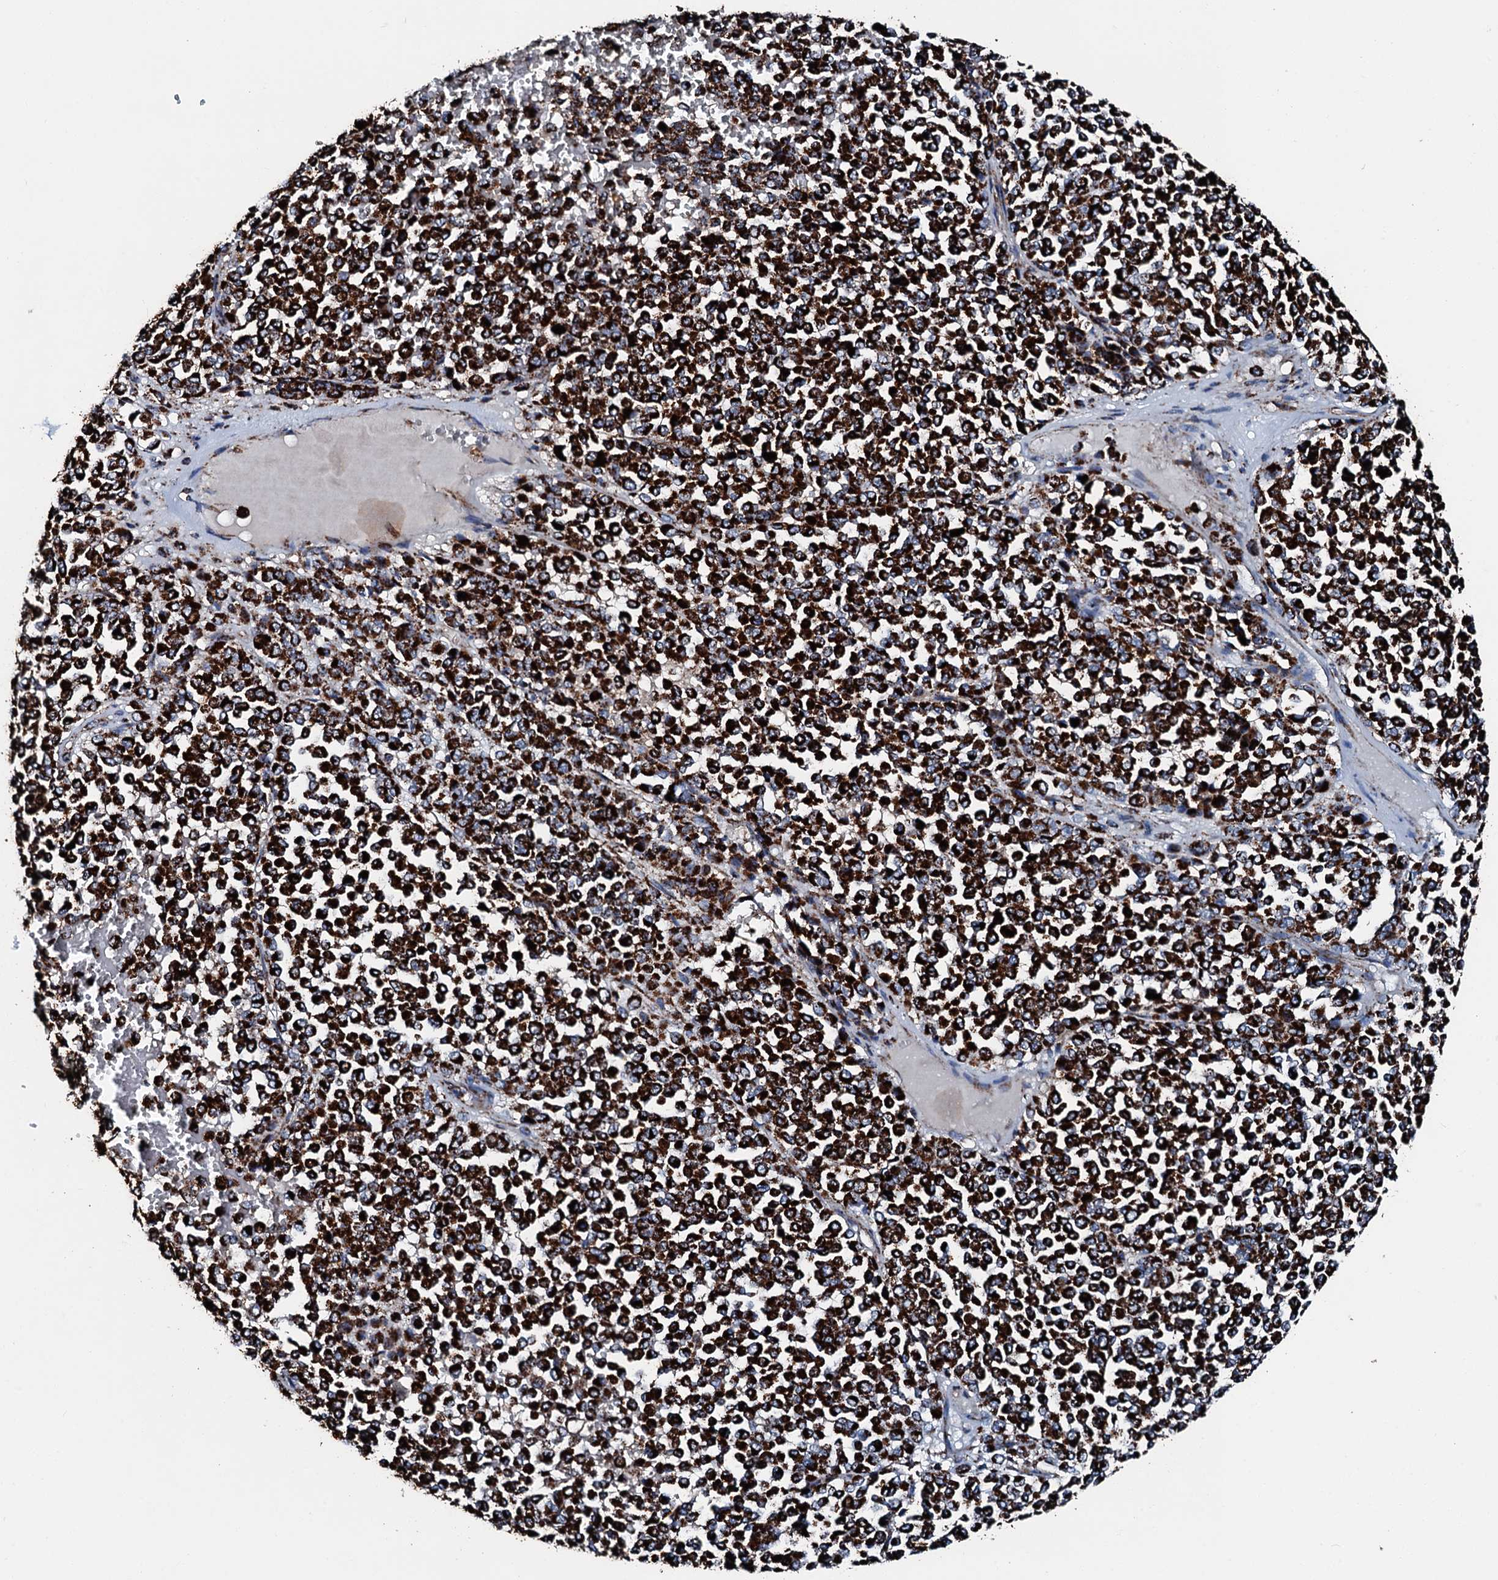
{"staining": {"intensity": "strong", "quantity": ">75%", "location": "cytoplasmic/membranous"}, "tissue": "melanoma", "cell_type": "Tumor cells", "image_type": "cancer", "snomed": [{"axis": "morphology", "description": "Malignant melanoma, Metastatic site"}, {"axis": "topography", "description": "Pancreas"}], "caption": "This image shows immunohistochemistry (IHC) staining of human malignant melanoma (metastatic site), with high strong cytoplasmic/membranous positivity in about >75% of tumor cells.", "gene": "HADH", "patient": {"sex": "female", "age": 30}}